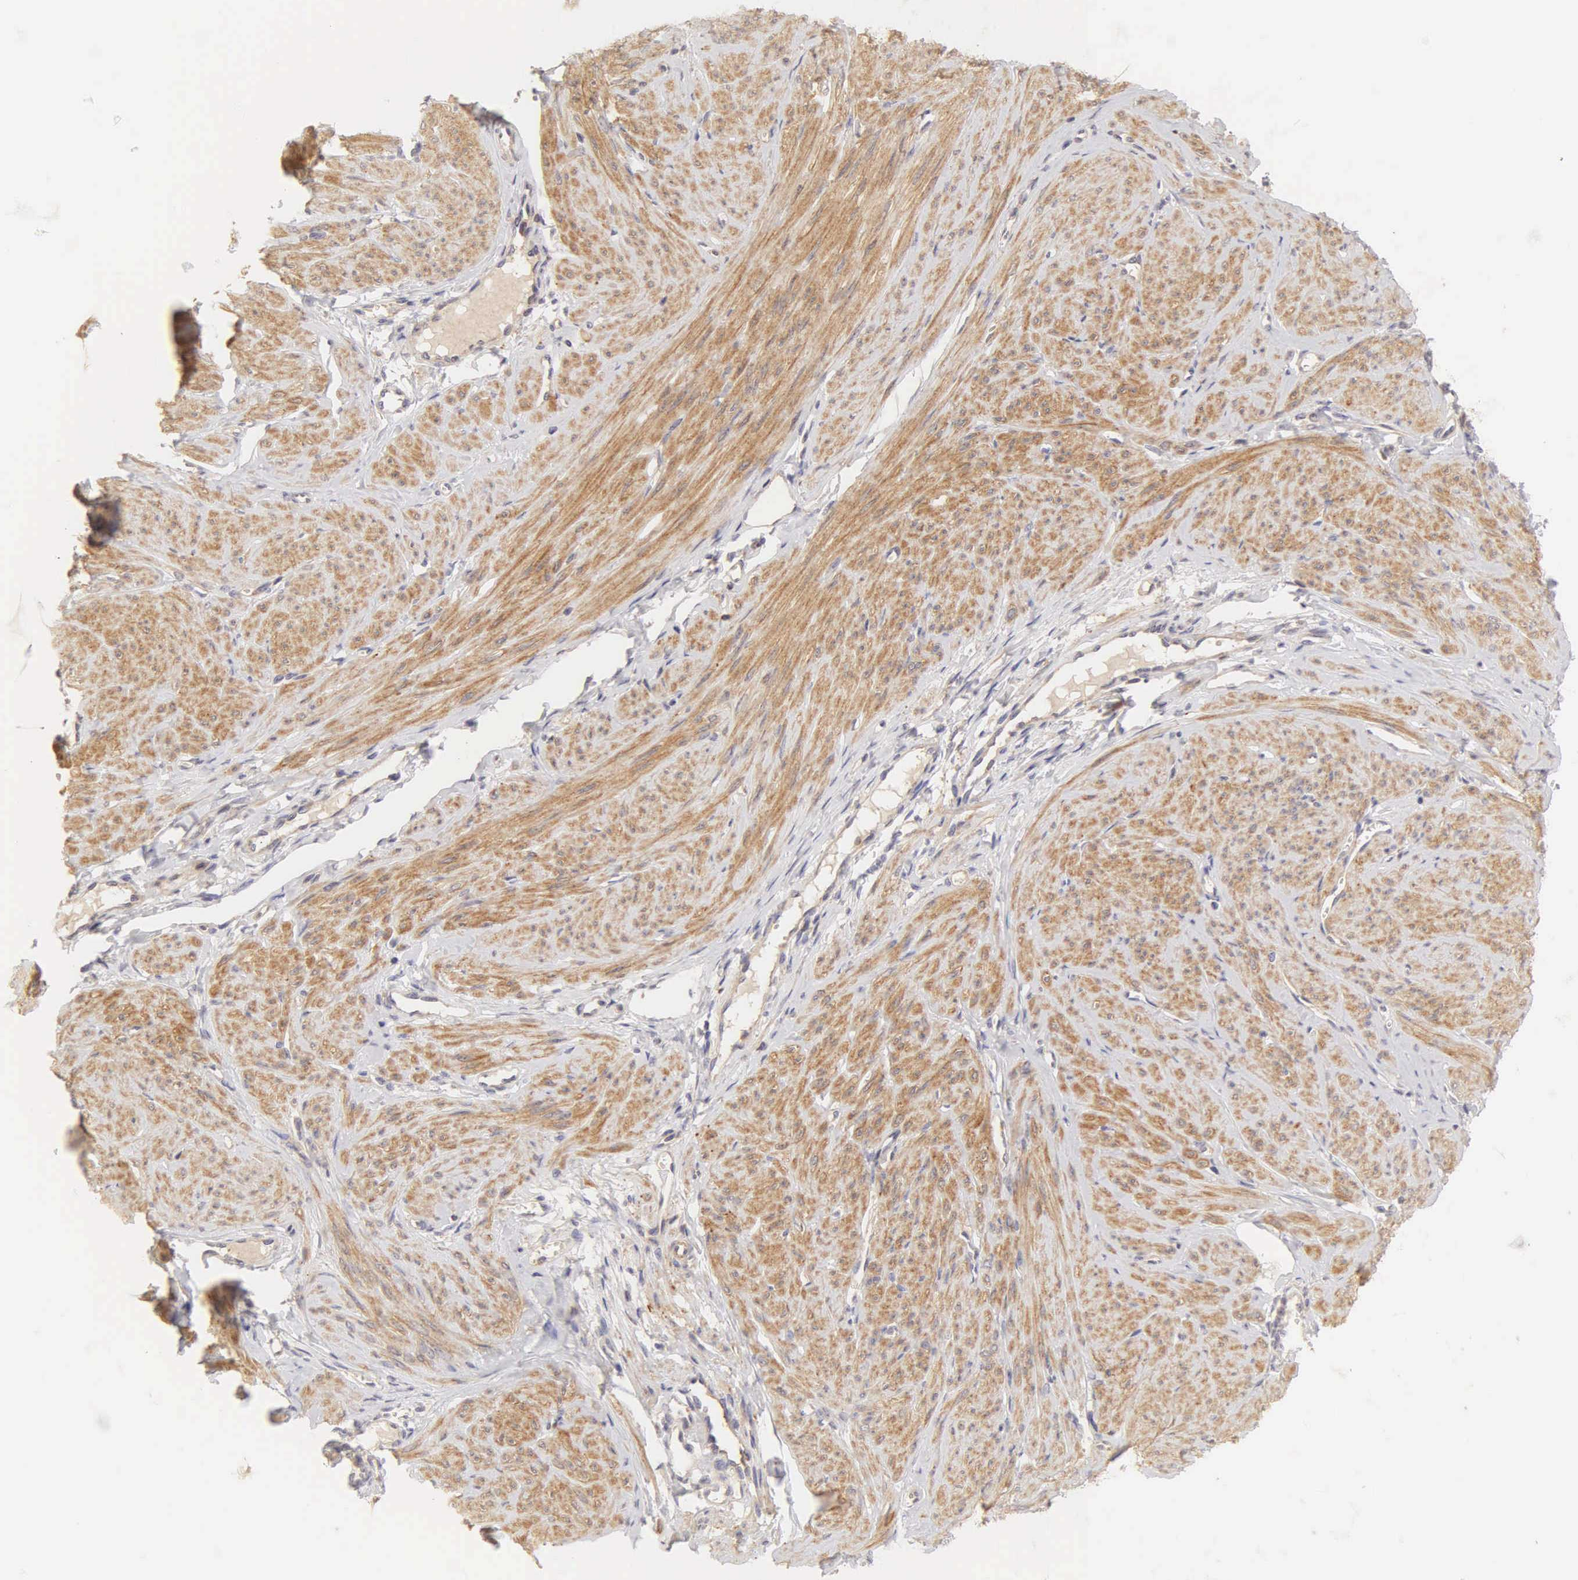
{"staining": {"intensity": "moderate", "quantity": ">75%", "location": "cytoplasmic/membranous"}, "tissue": "smooth muscle", "cell_type": "Smooth muscle cells", "image_type": "normal", "snomed": [{"axis": "morphology", "description": "Normal tissue, NOS"}, {"axis": "topography", "description": "Uterus"}], "caption": "Brown immunohistochemical staining in normal human smooth muscle reveals moderate cytoplasmic/membranous expression in about >75% of smooth muscle cells.", "gene": "CD1A", "patient": {"sex": "female", "age": 45}}